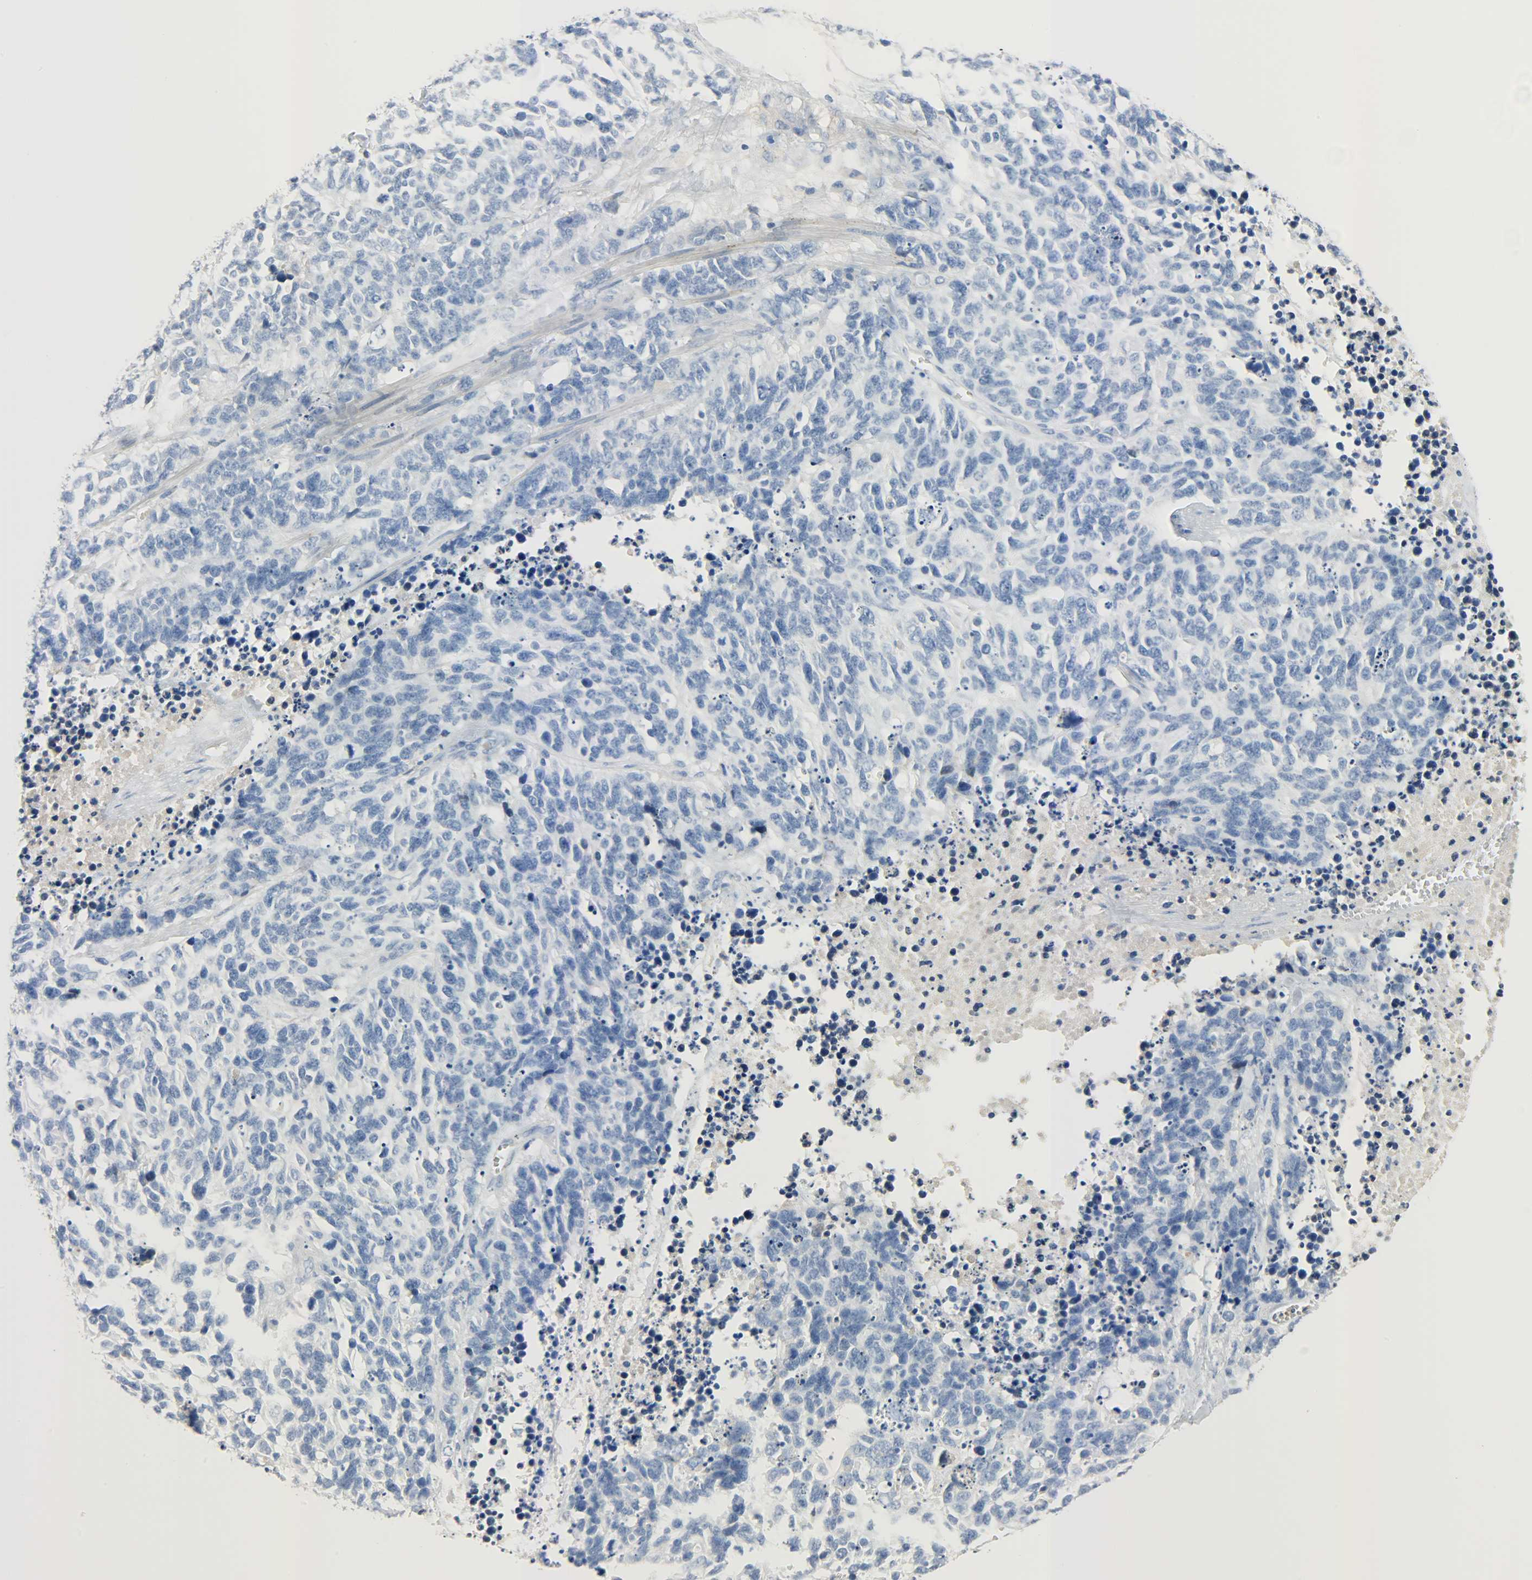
{"staining": {"intensity": "negative", "quantity": "none", "location": "none"}, "tissue": "lung cancer", "cell_type": "Tumor cells", "image_type": "cancer", "snomed": [{"axis": "morphology", "description": "Neoplasm, malignant, NOS"}, {"axis": "topography", "description": "Lung"}], "caption": "This is an immunohistochemistry (IHC) image of lung malignant neoplasm. There is no staining in tumor cells.", "gene": "CRP", "patient": {"sex": "female", "age": 58}}